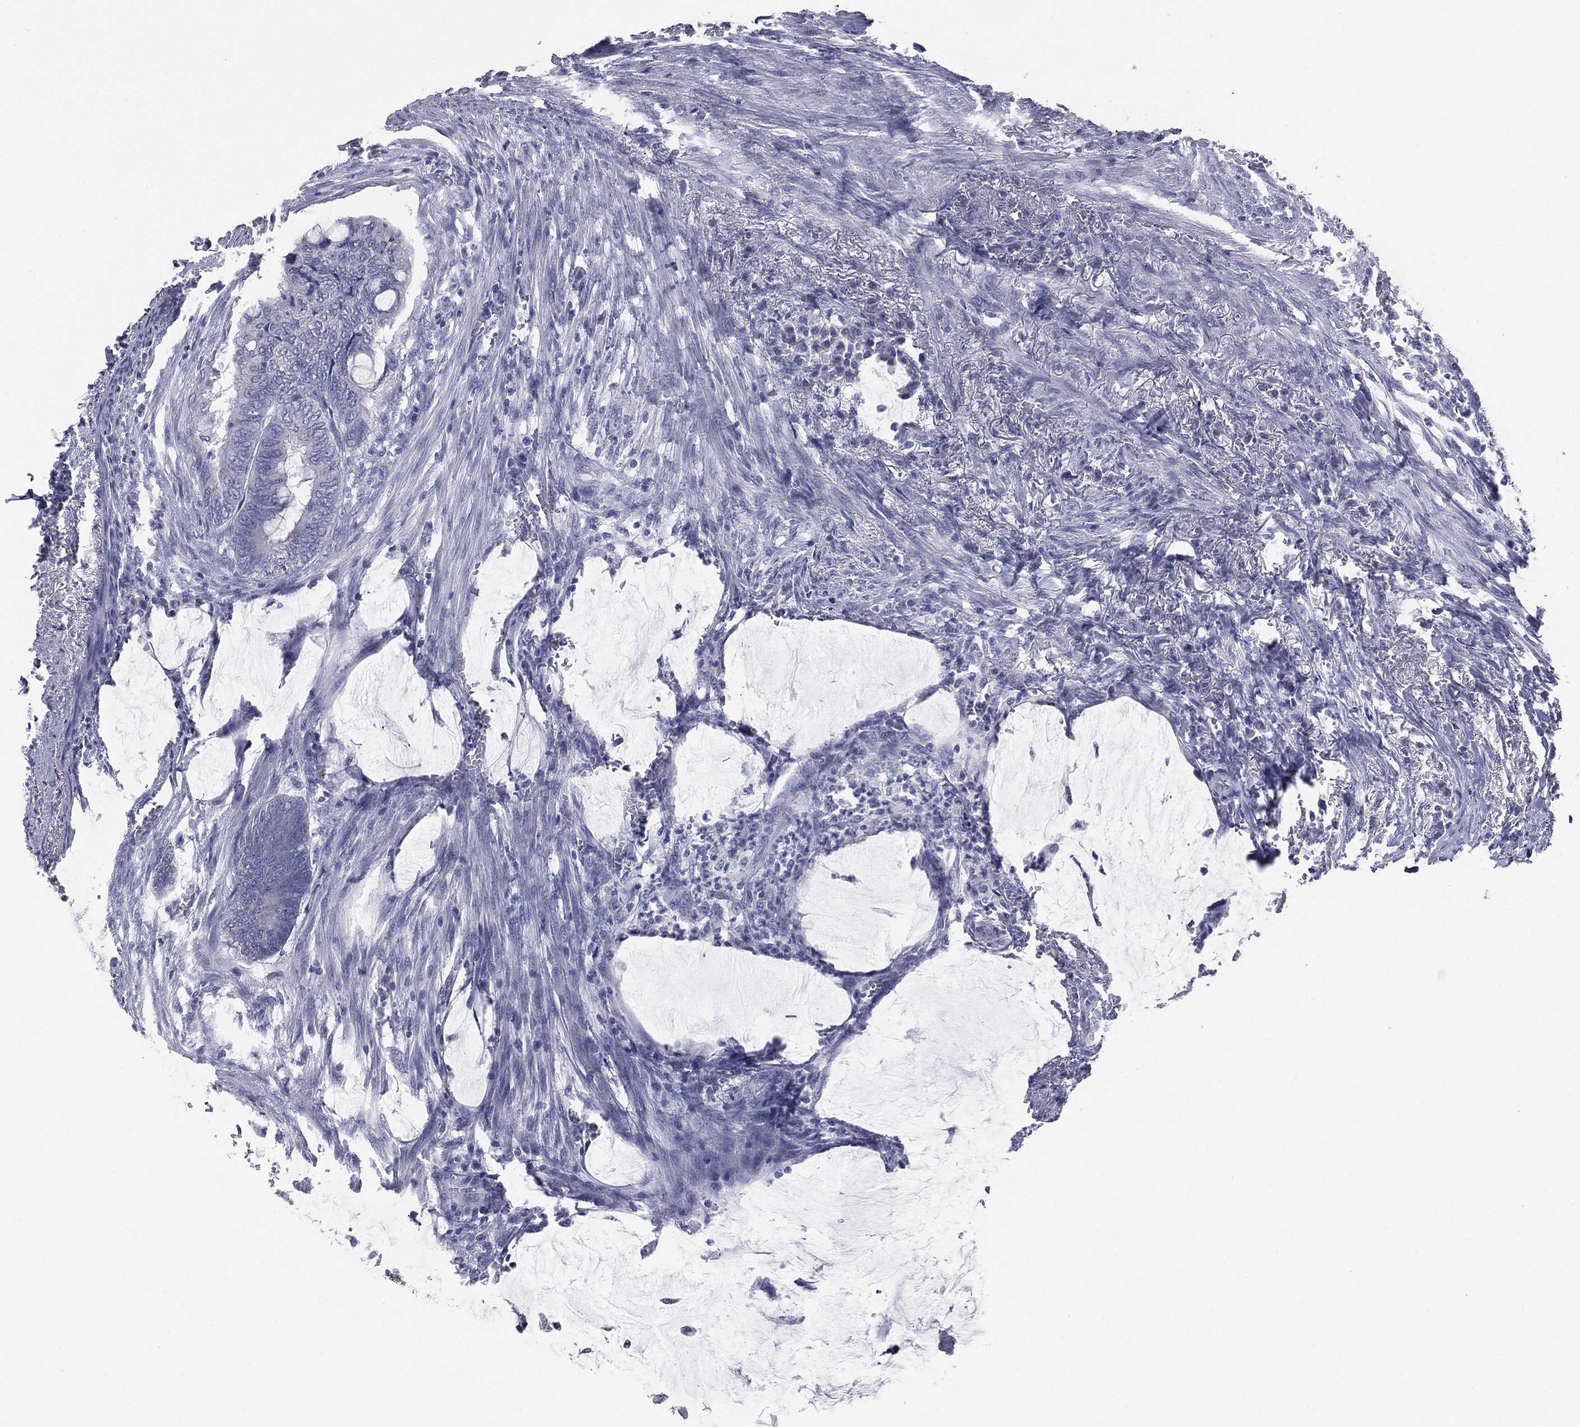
{"staining": {"intensity": "negative", "quantity": "none", "location": "none"}, "tissue": "colorectal cancer", "cell_type": "Tumor cells", "image_type": "cancer", "snomed": [{"axis": "morphology", "description": "Normal tissue, NOS"}, {"axis": "morphology", "description": "Adenocarcinoma, NOS"}, {"axis": "topography", "description": "Rectum"}, {"axis": "topography", "description": "Peripheral nerve tissue"}], "caption": "Immunohistochemistry of colorectal cancer shows no positivity in tumor cells.", "gene": "STK31", "patient": {"sex": "male", "age": 92}}